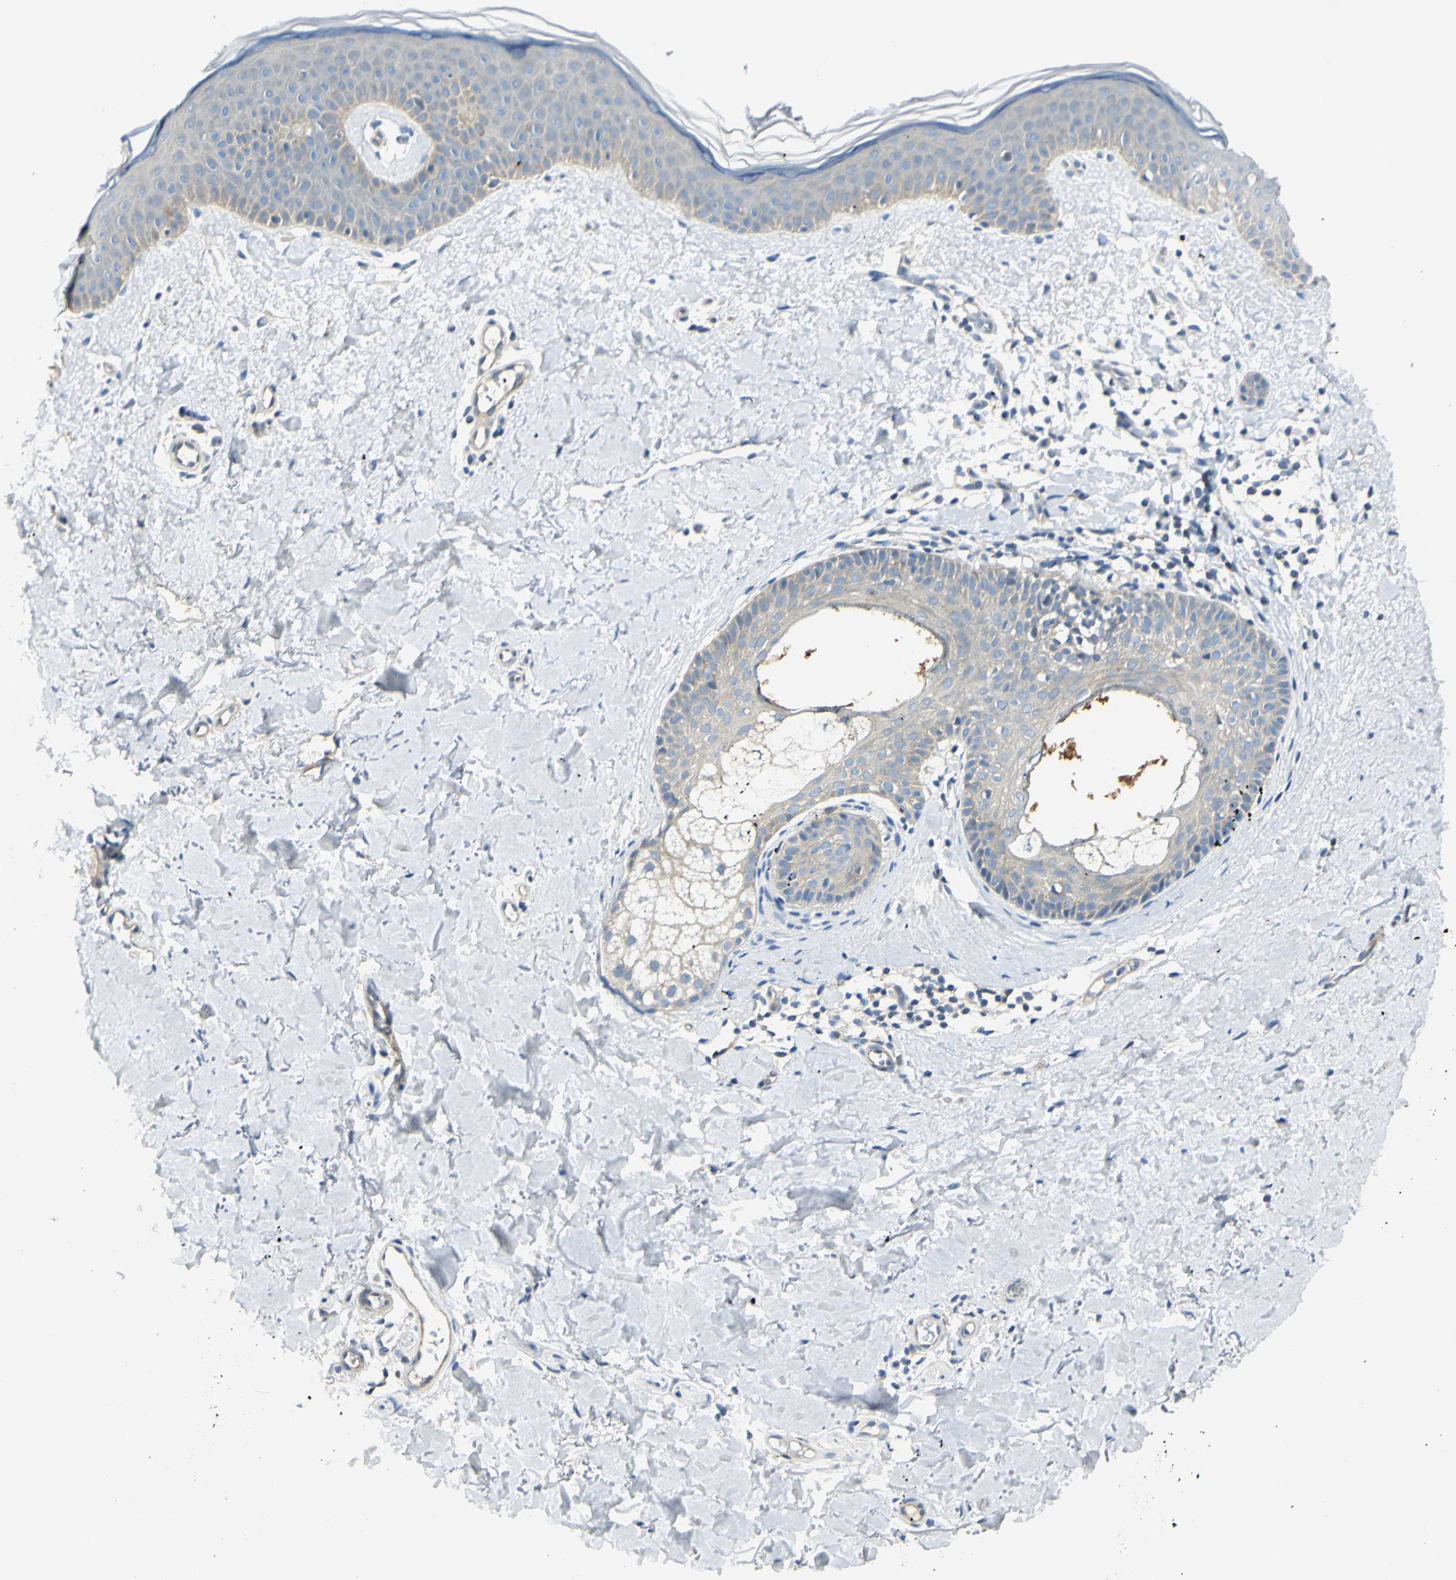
{"staining": {"intensity": "negative", "quantity": "none", "location": "none"}, "tissue": "skin", "cell_type": "Fibroblasts", "image_type": "normal", "snomed": [{"axis": "morphology", "description": "Normal tissue, NOS"}, {"axis": "topography", "description": "Skin"}], "caption": "DAB immunohistochemical staining of benign skin displays no significant positivity in fibroblasts. (Brightfield microscopy of DAB IHC at high magnification).", "gene": "LAMA3", "patient": {"sex": "female", "age": 56}}